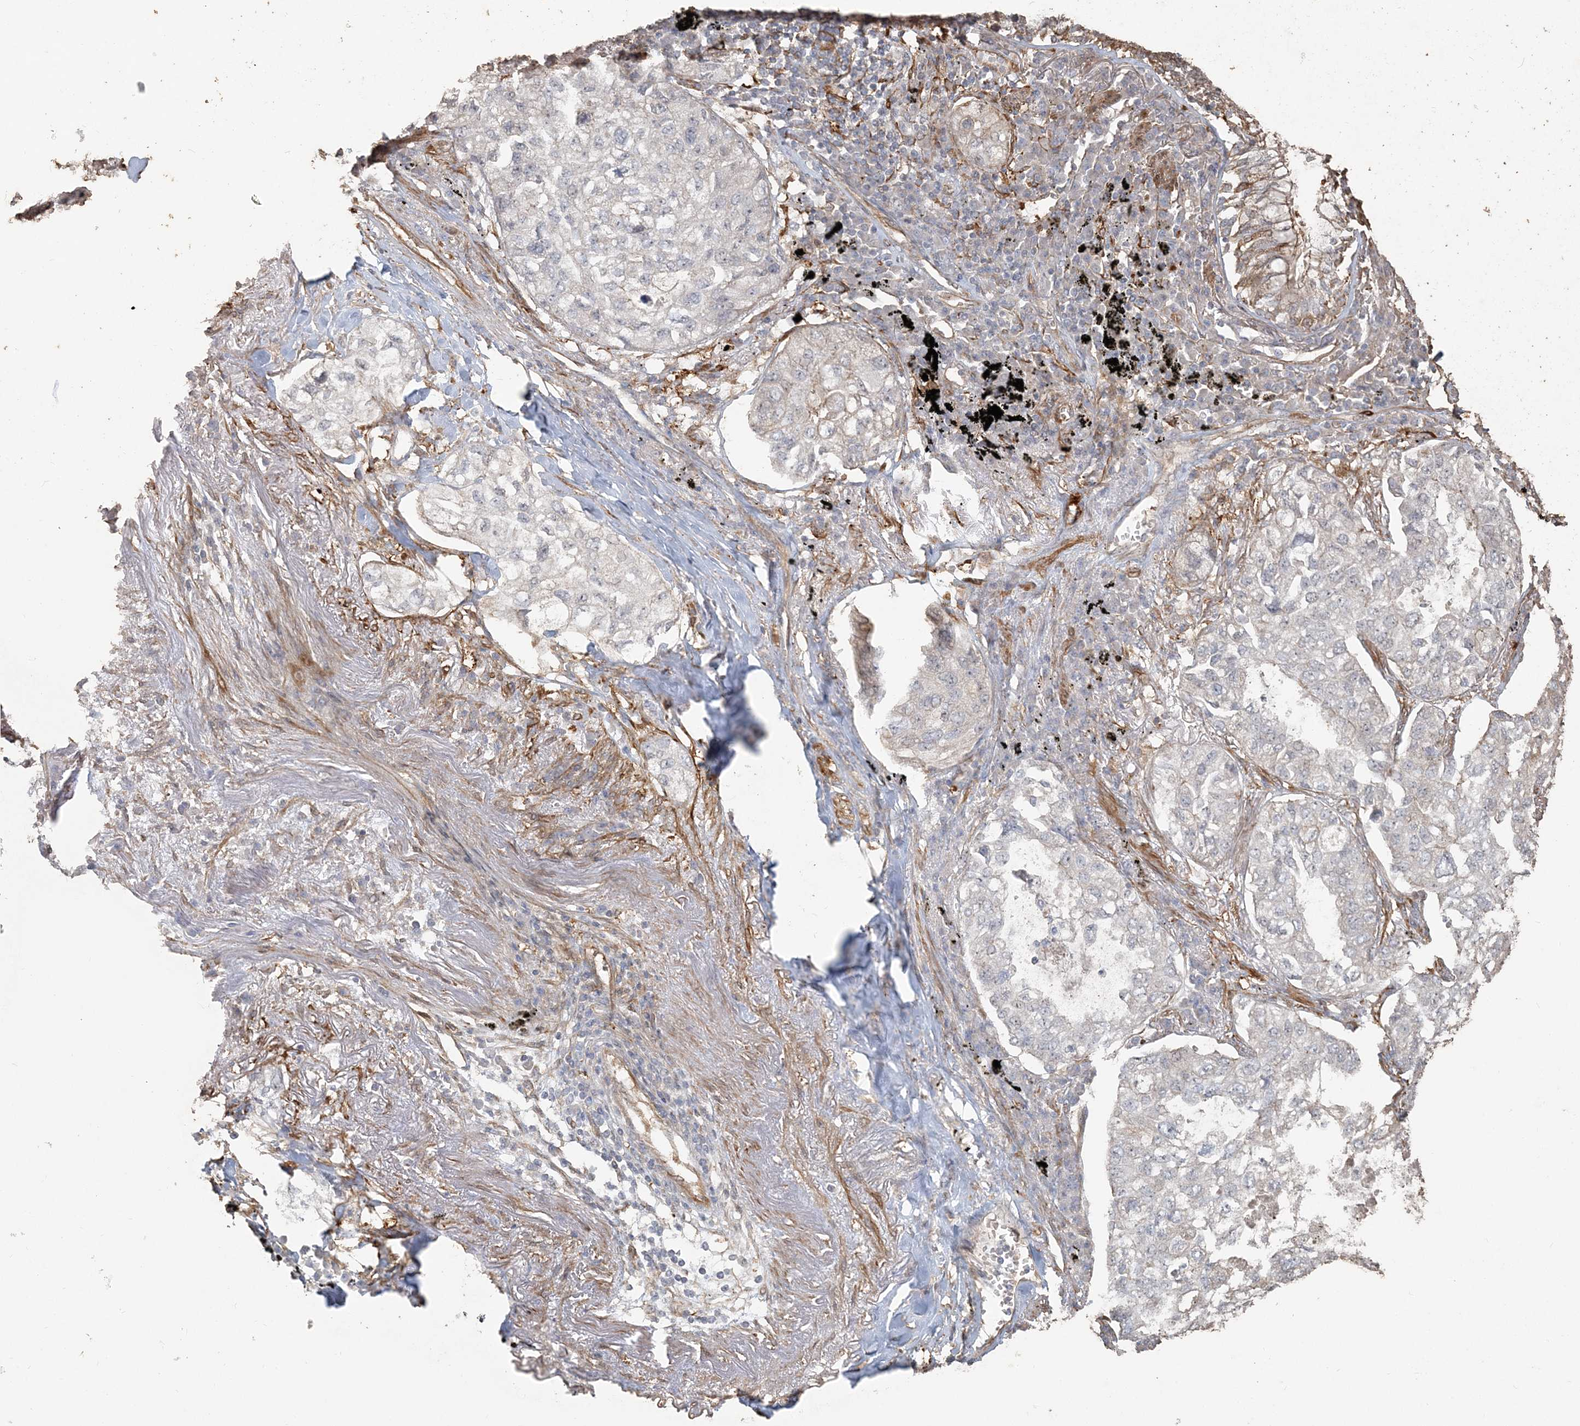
{"staining": {"intensity": "negative", "quantity": "none", "location": "none"}, "tissue": "lung cancer", "cell_type": "Tumor cells", "image_type": "cancer", "snomed": [{"axis": "morphology", "description": "Adenocarcinoma, NOS"}, {"axis": "topography", "description": "Lung"}], "caption": "Image shows no significant protein positivity in tumor cells of adenocarcinoma (lung).", "gene": "RNF145", "patient": {"sex": "male", "age": 65}}